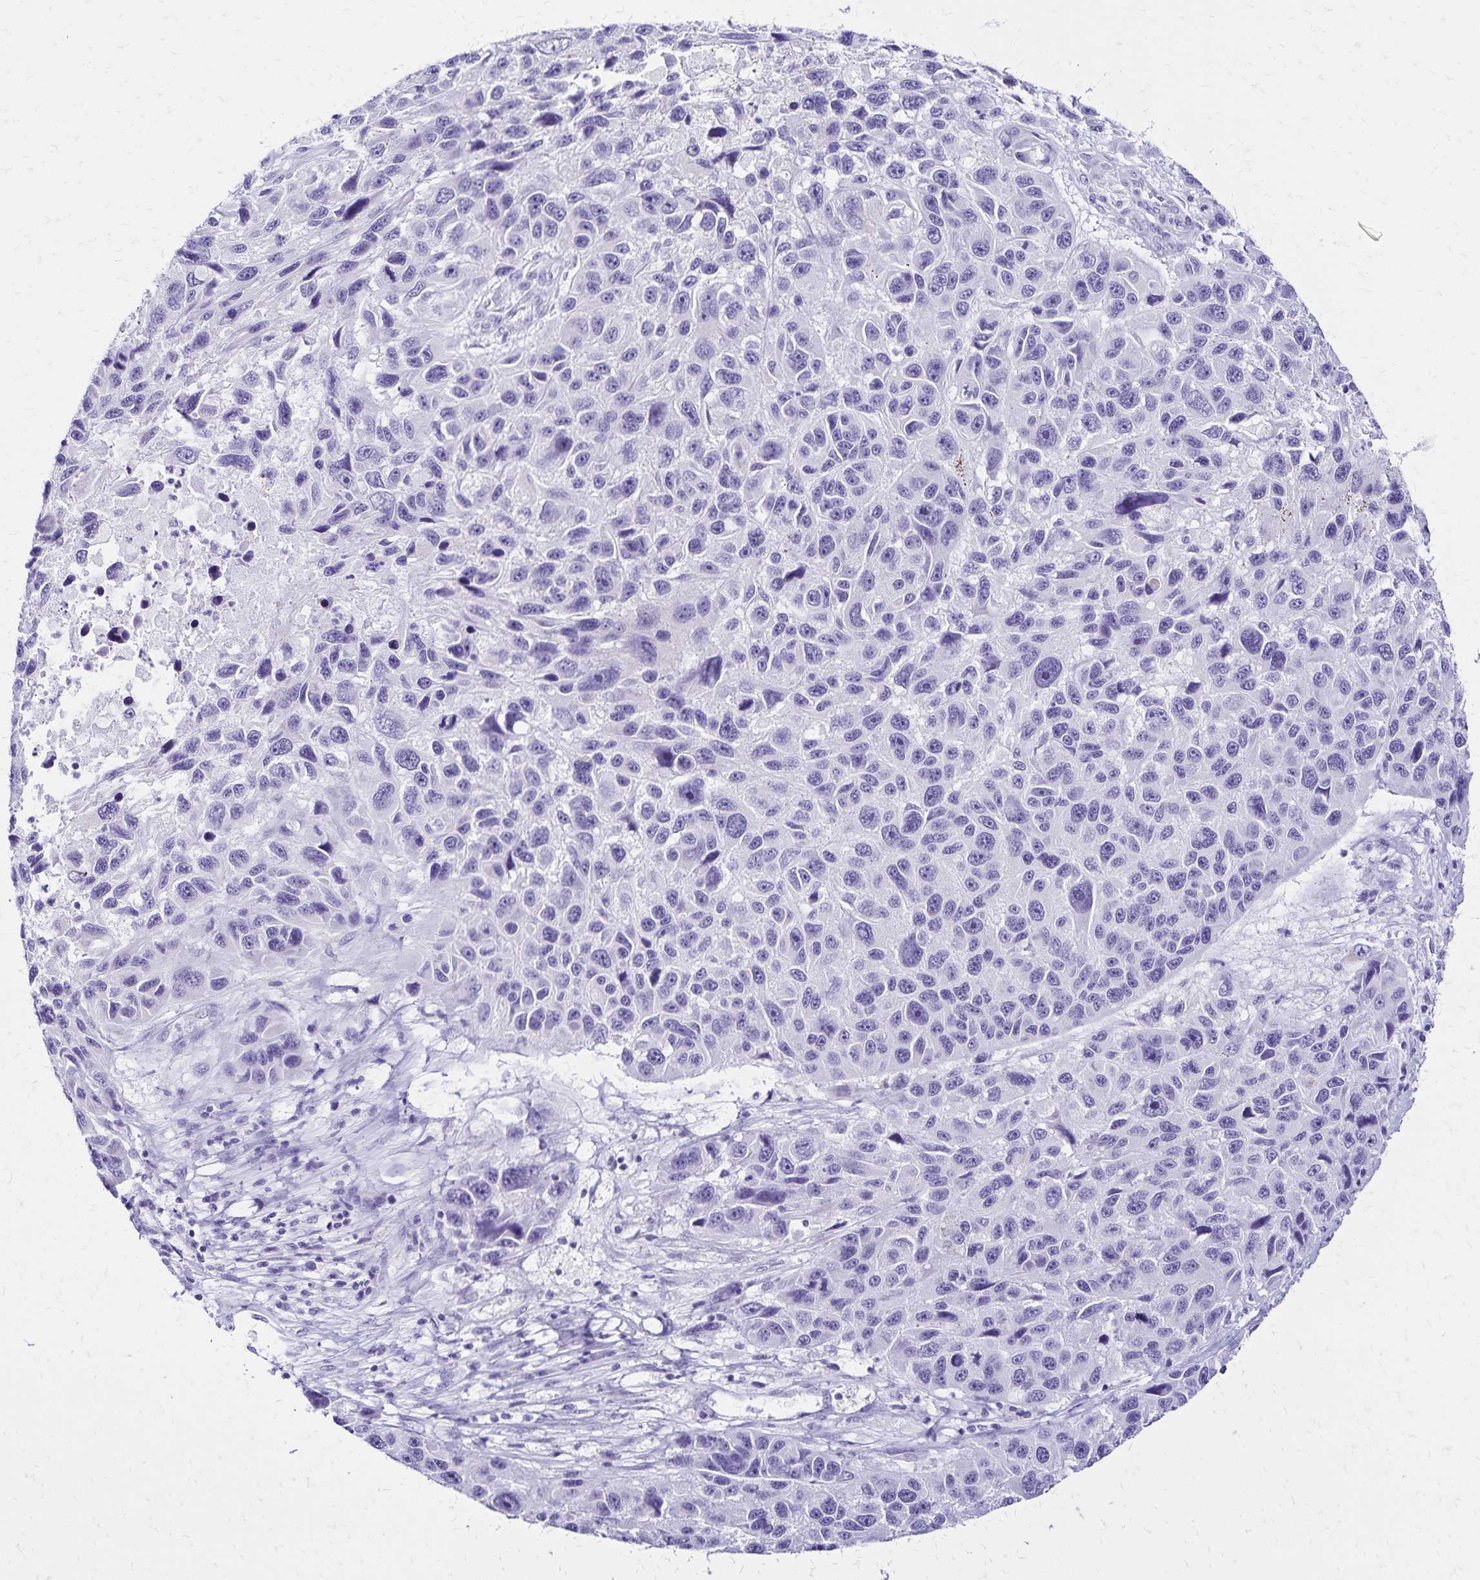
{"staining": {"intensity": "negative", "quantity": "none", "location": "none"}, "tissue": "melanoma", "cell_type": "Tumor cells", "image_type": "cancer", "snomed": [{"axis": "morphology", "description": "Malignant melanoma, NOS"}, {"axis": "topography", "description": "Skin"}], "caption": "Immunohistochemistry of human malignant melanoma shows no expression in tumor cells.", "gene": "LIN28B", "patient": {"sex": "male", "age": 53}}